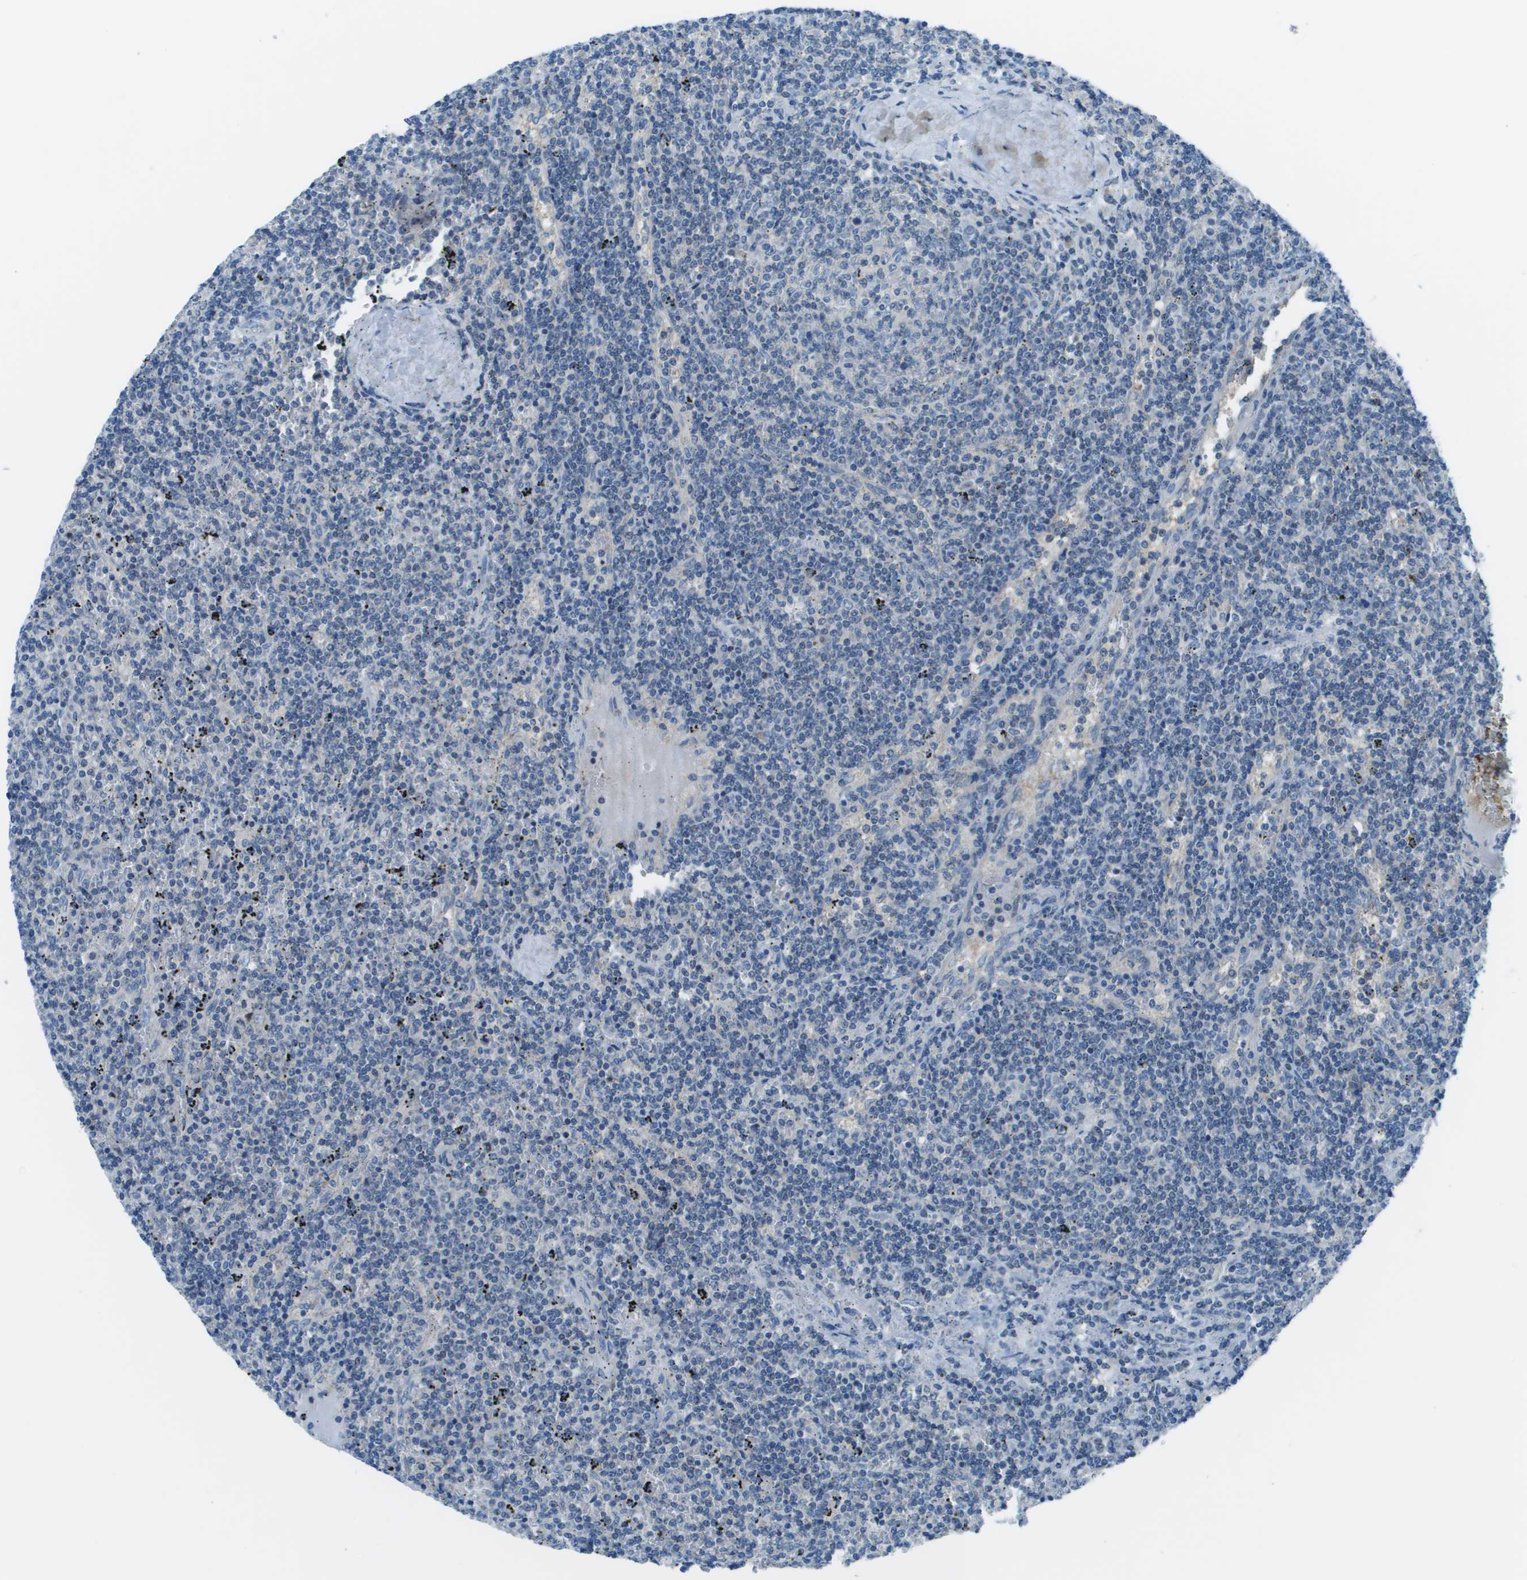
{"staining": {"intensity": "negative", "quantity": "none", "location": "none"}, "tissue": "lymphoma", "cell_type": "Tumor cells", "image_type": "cancer", "snomed": [{"axis": "morphology", "description": "Malignant lymphoma, non-Hodgkin's type, Low grade"}, {"axis": "topography", "description": "Spleen"}], "caption": "Tumor cells show no significant protein positivity in malignant lymphoma, non-Hodgkin's type (low-grade).", "gene": "STIP1", "patient": {"sex": "female", "age": 50}}